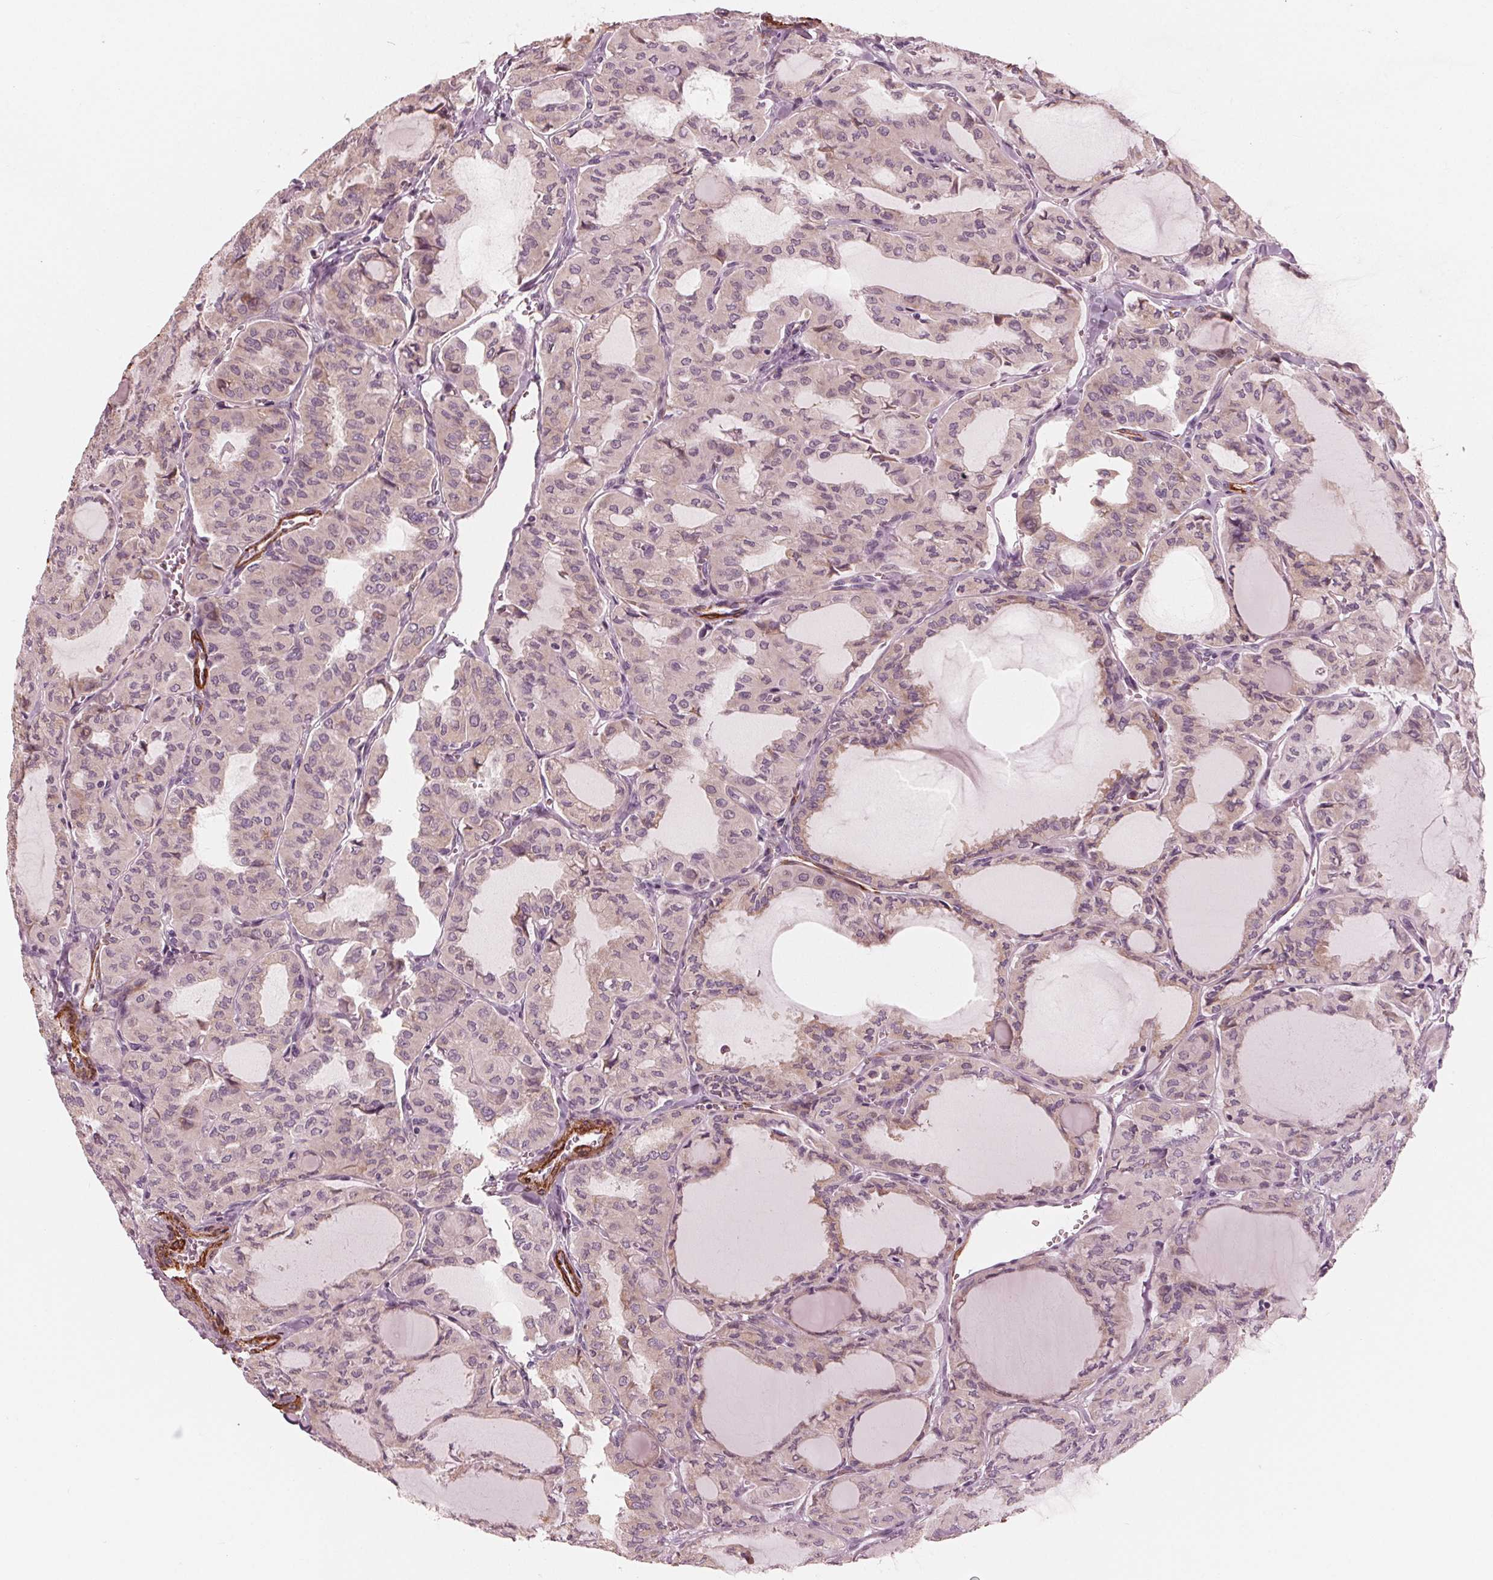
{"staining": {"intensity": "weak", "quantity": "<25%", "location": "cytoplasmic/membranous"}, "tissue": "thyroid cancer", "cell_type": "Tumor cells", "image_type": "cancer", "snomed": [{"axis": "morphology", "description": "Papillary adenocarcinoma, NOS"}, {"axis": "topography", "description": "Thyroid gland"}], "caption": "IHC image of thyroid cancer (papillary adenocarcinoma) stained for a protein (brown), which exhibits no expression in tumor cells.", "gene": "MIER3", "patient": {"sex": "male", "age": 20}}